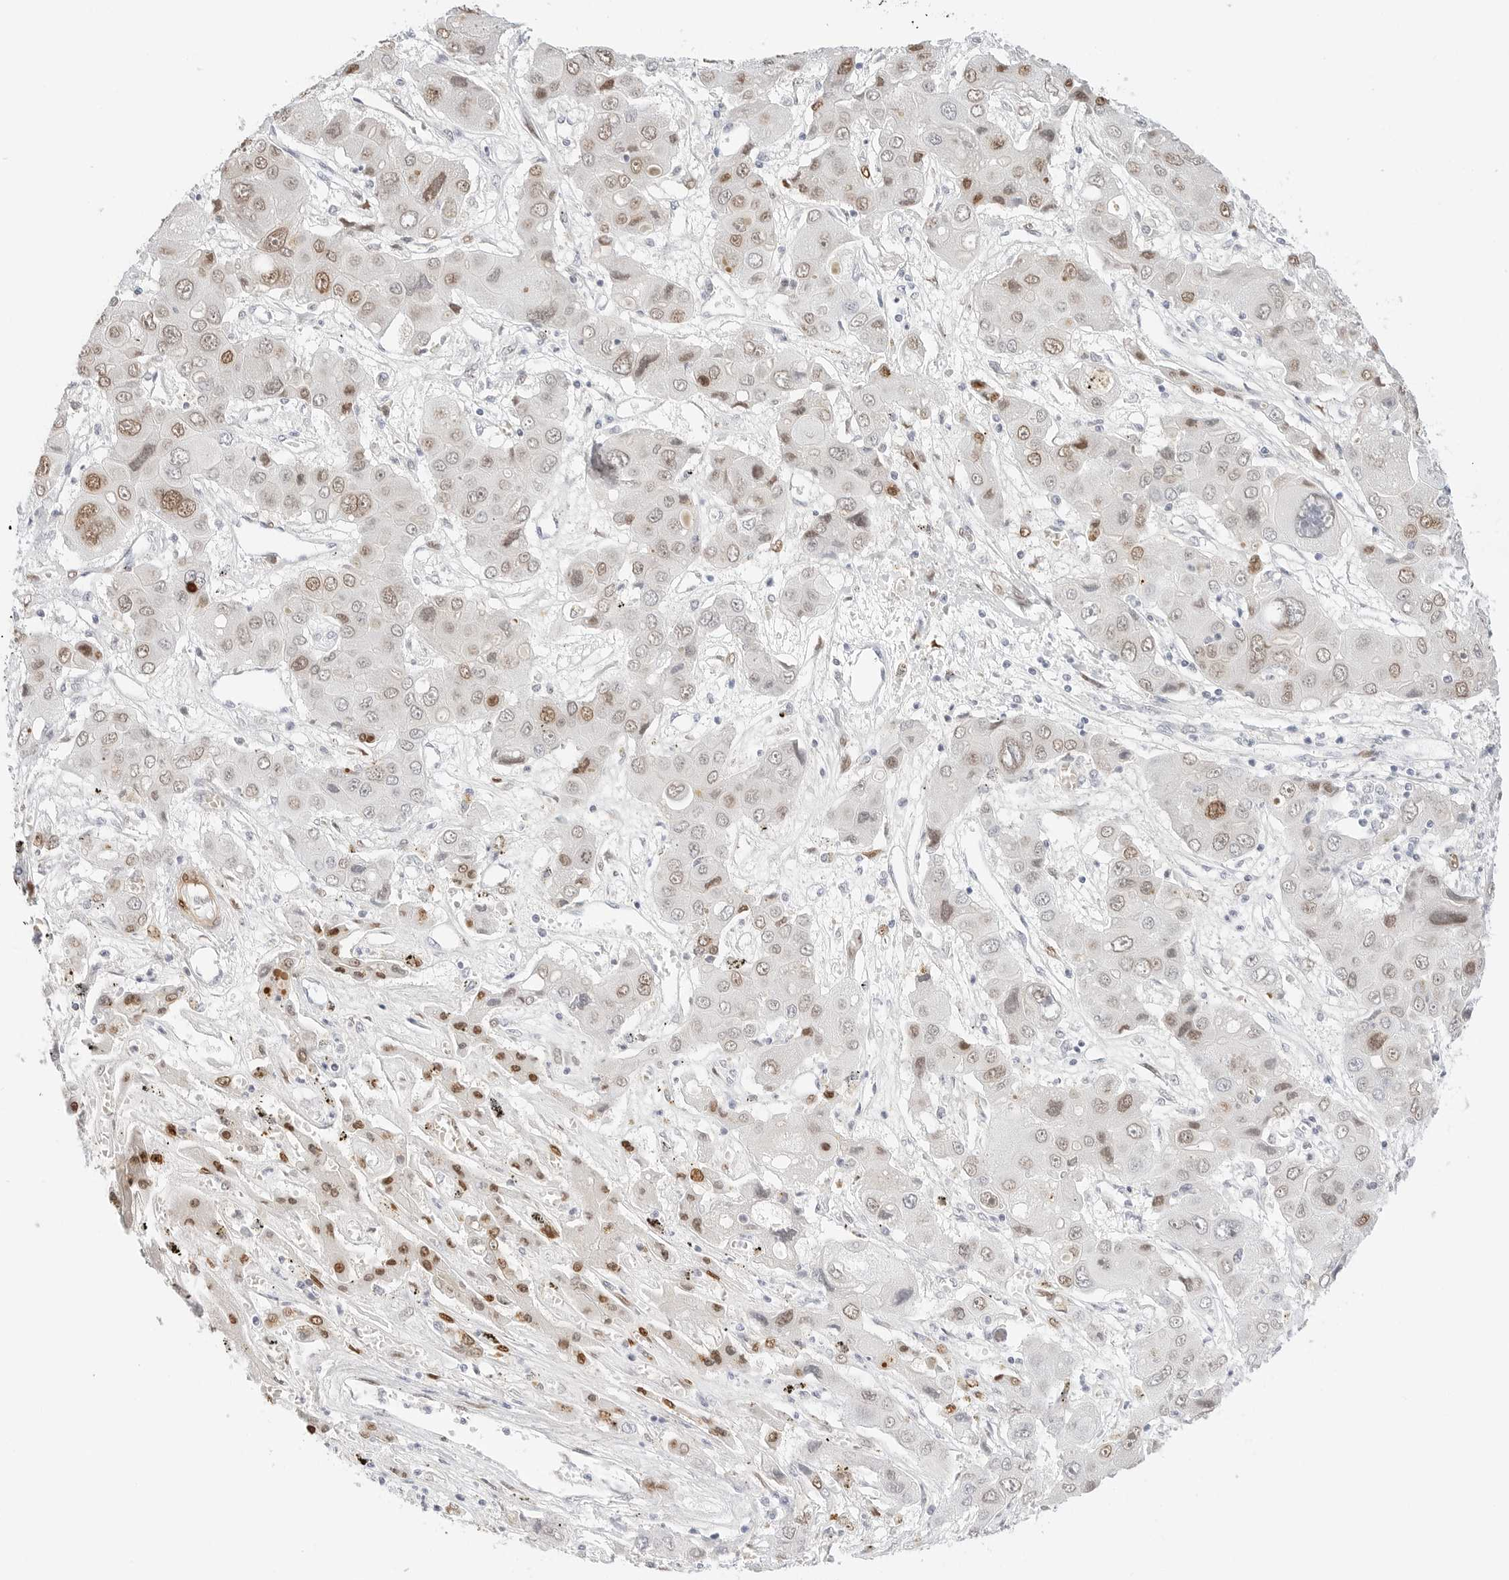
{"staining": {"intensity": "moderate", "quantity": "25%-75%", "location": "nuclear"}, "tissue": "liver cancer", "cell_type": "Tumor cells", "image_type": "cancer", "snomed": [{"axis": "morphology", "description": "Cholangiocarcinoma"}, {"axis": "topography", "description": "Liver"}], "caption": "There is medium levels of moderate nuclear positivity in tumor cells of liver cancer, as demonstrated by immunohistochemical staining (brown color).", "gene": "SPIDR", "patient": {"sex": "male", "age": 67}}